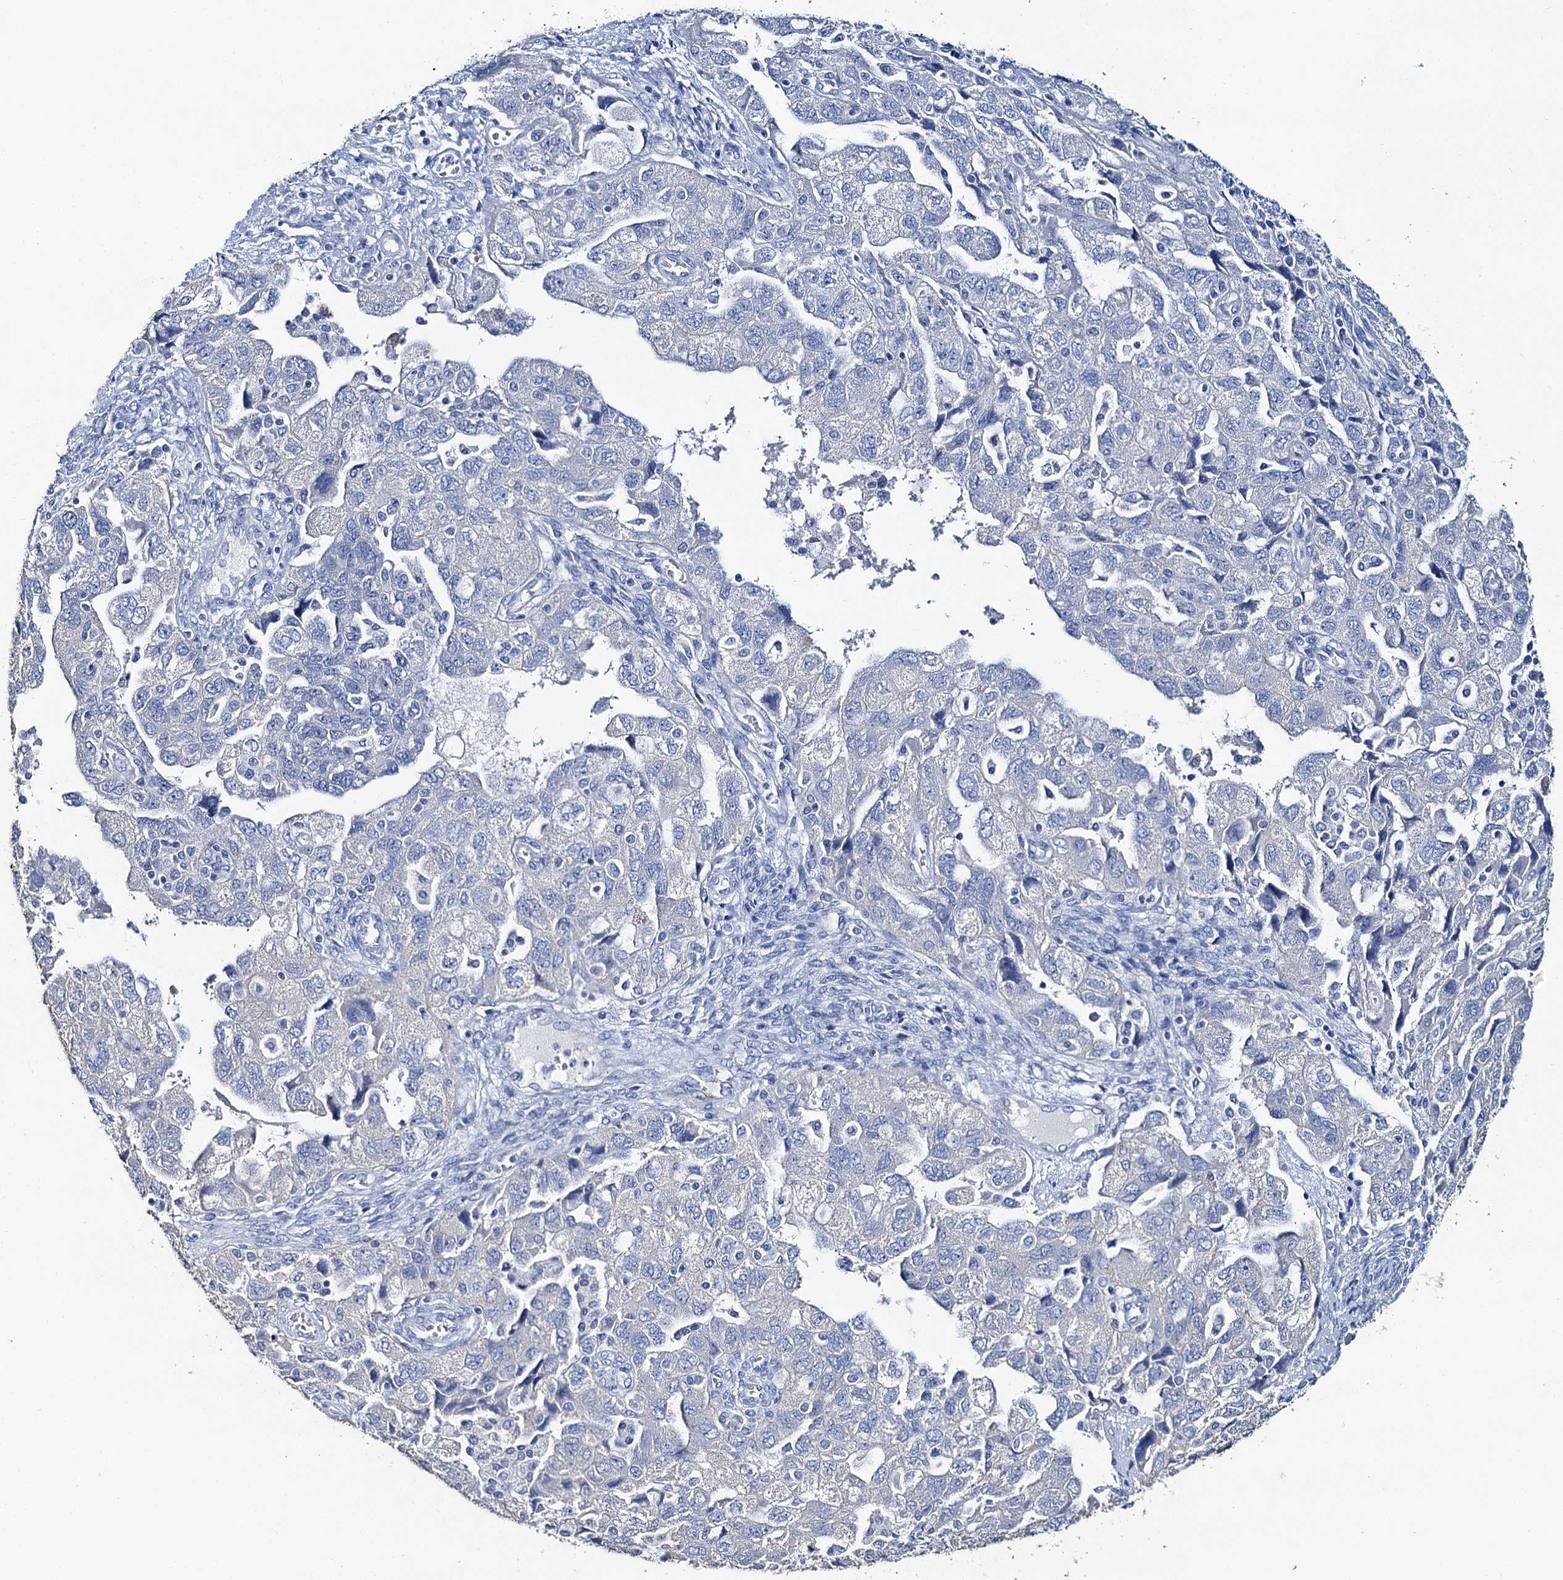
{"staining": {"intensity": "negative", "quantity": "none", "location": "none"}, "tissue": "ovarian cancer", "cell_type": "Tumor cells", "image_type": "cancer", "snomed": [{"axis": "morphology", "description": "Carcinoma, NOS"}, {"axis": "morphology", "description": "Cystadenocarcinoma, serous, NOS"}, {"axis": "topography", "description": "Ovary"}], "caption": "This histopathology image is of ovarian carcinoma stained with IHC to label a protein in brown with the nuclei are counter-stained blue. There is no expression in tumor cells.", "gene": "SNCB", "patient": {"sex": "female", "age": 69}}